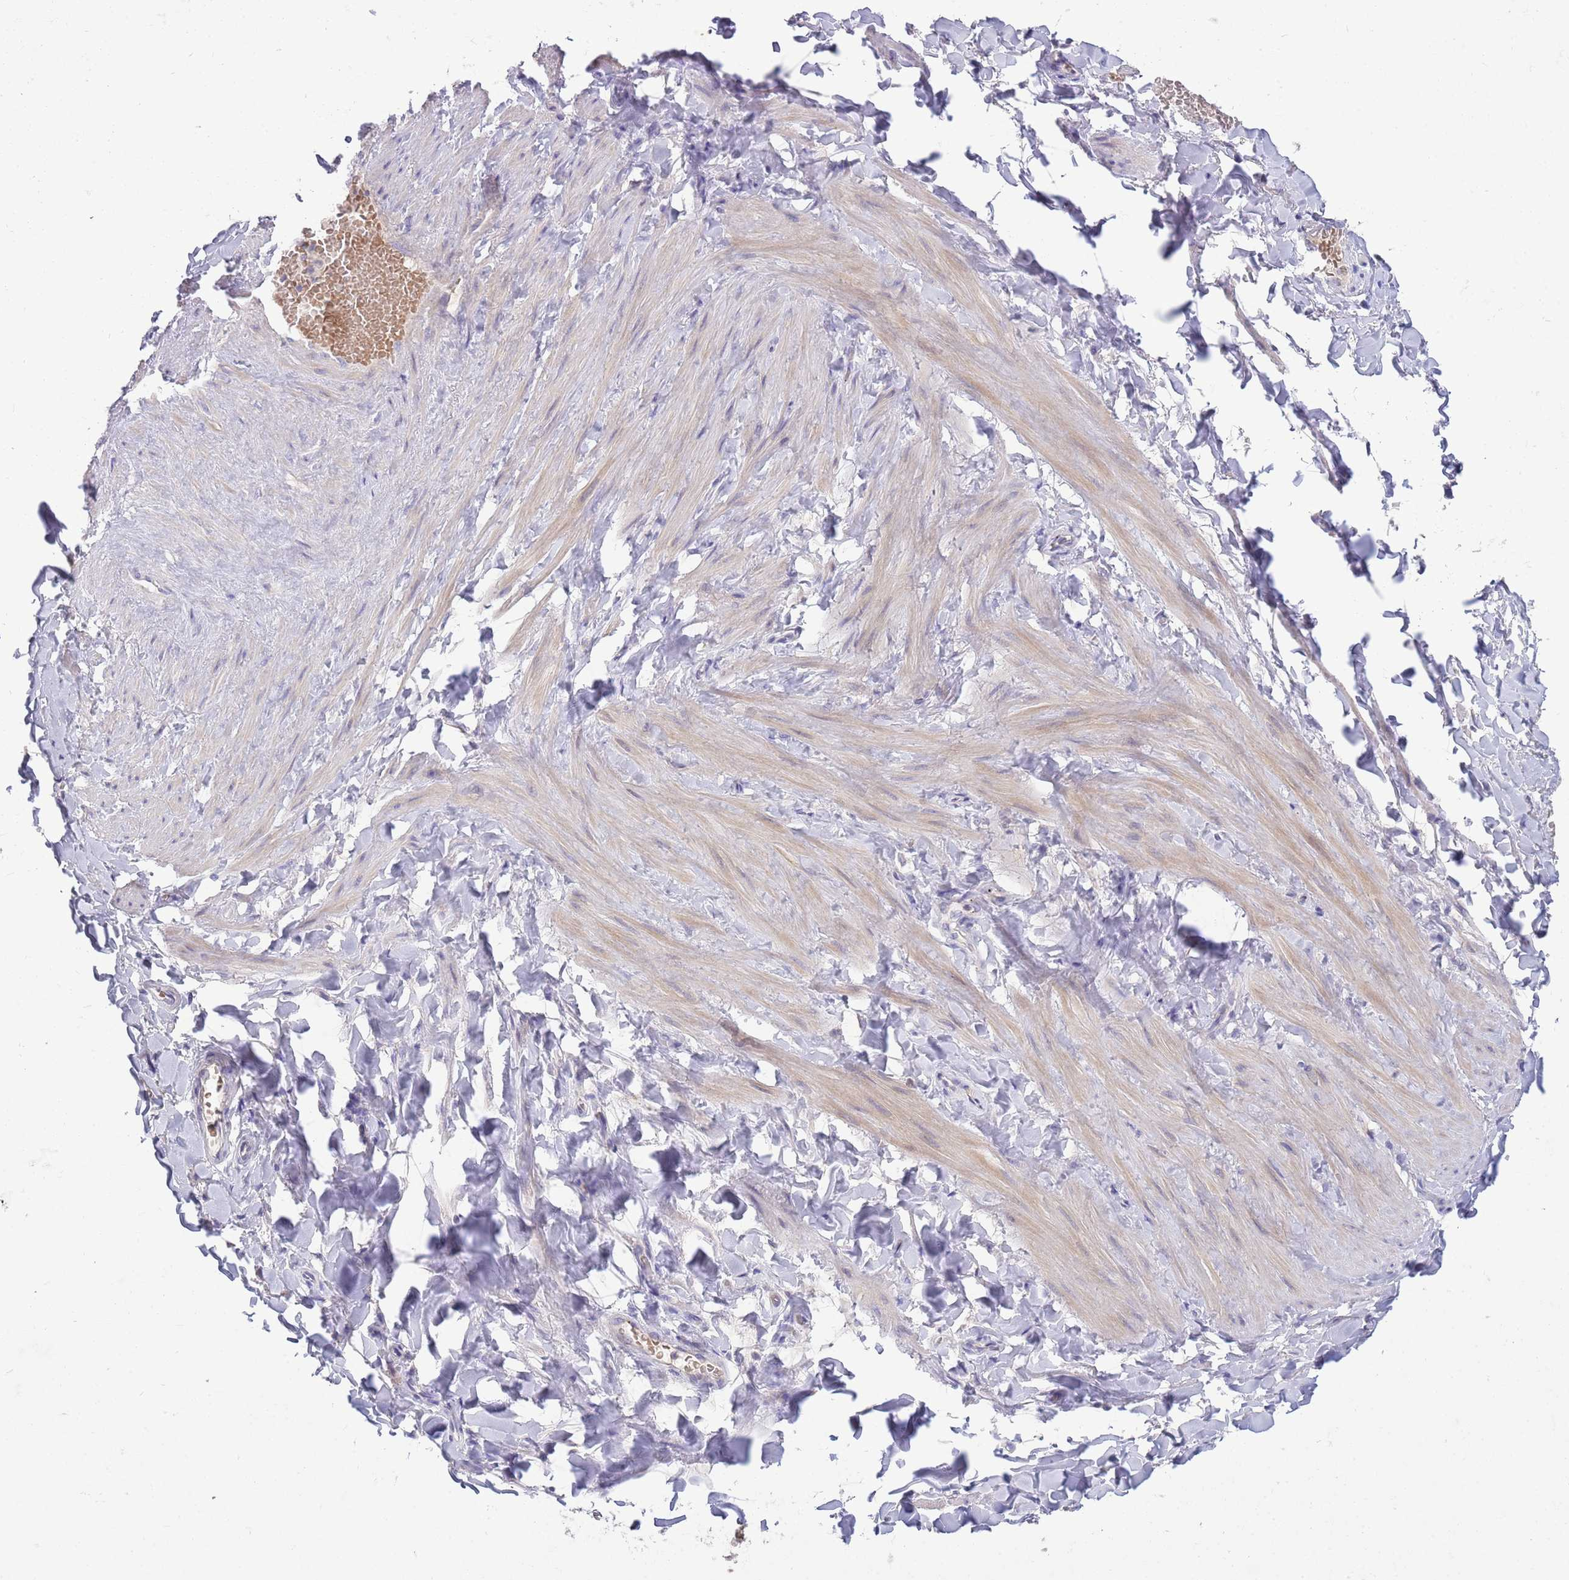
{"staining": {"intensity": "negative", "quantity": "none", "location": "none"}, "tissue": "adipose tissue", "cell_type": "Adipocytes", "image_type": "normal", "snomed": [{"axis": "morphology", "description": "Normal tissue, NOS"}, {"axis": "topography", "description": "Soft tissue"}, {"axis": "topography", "description": "Vascular tissue"}], "caption": "High power microscopy photomicrograph of an IHC image of benign adipose tissue, revealing no significant staining in adipocytes. (DAB (3,3'-diaminobenzidine) immunohistochemistry (IHC), high magnification).", "gene": "DDHD1", "patient": {"sex": "male", "age": 54}}